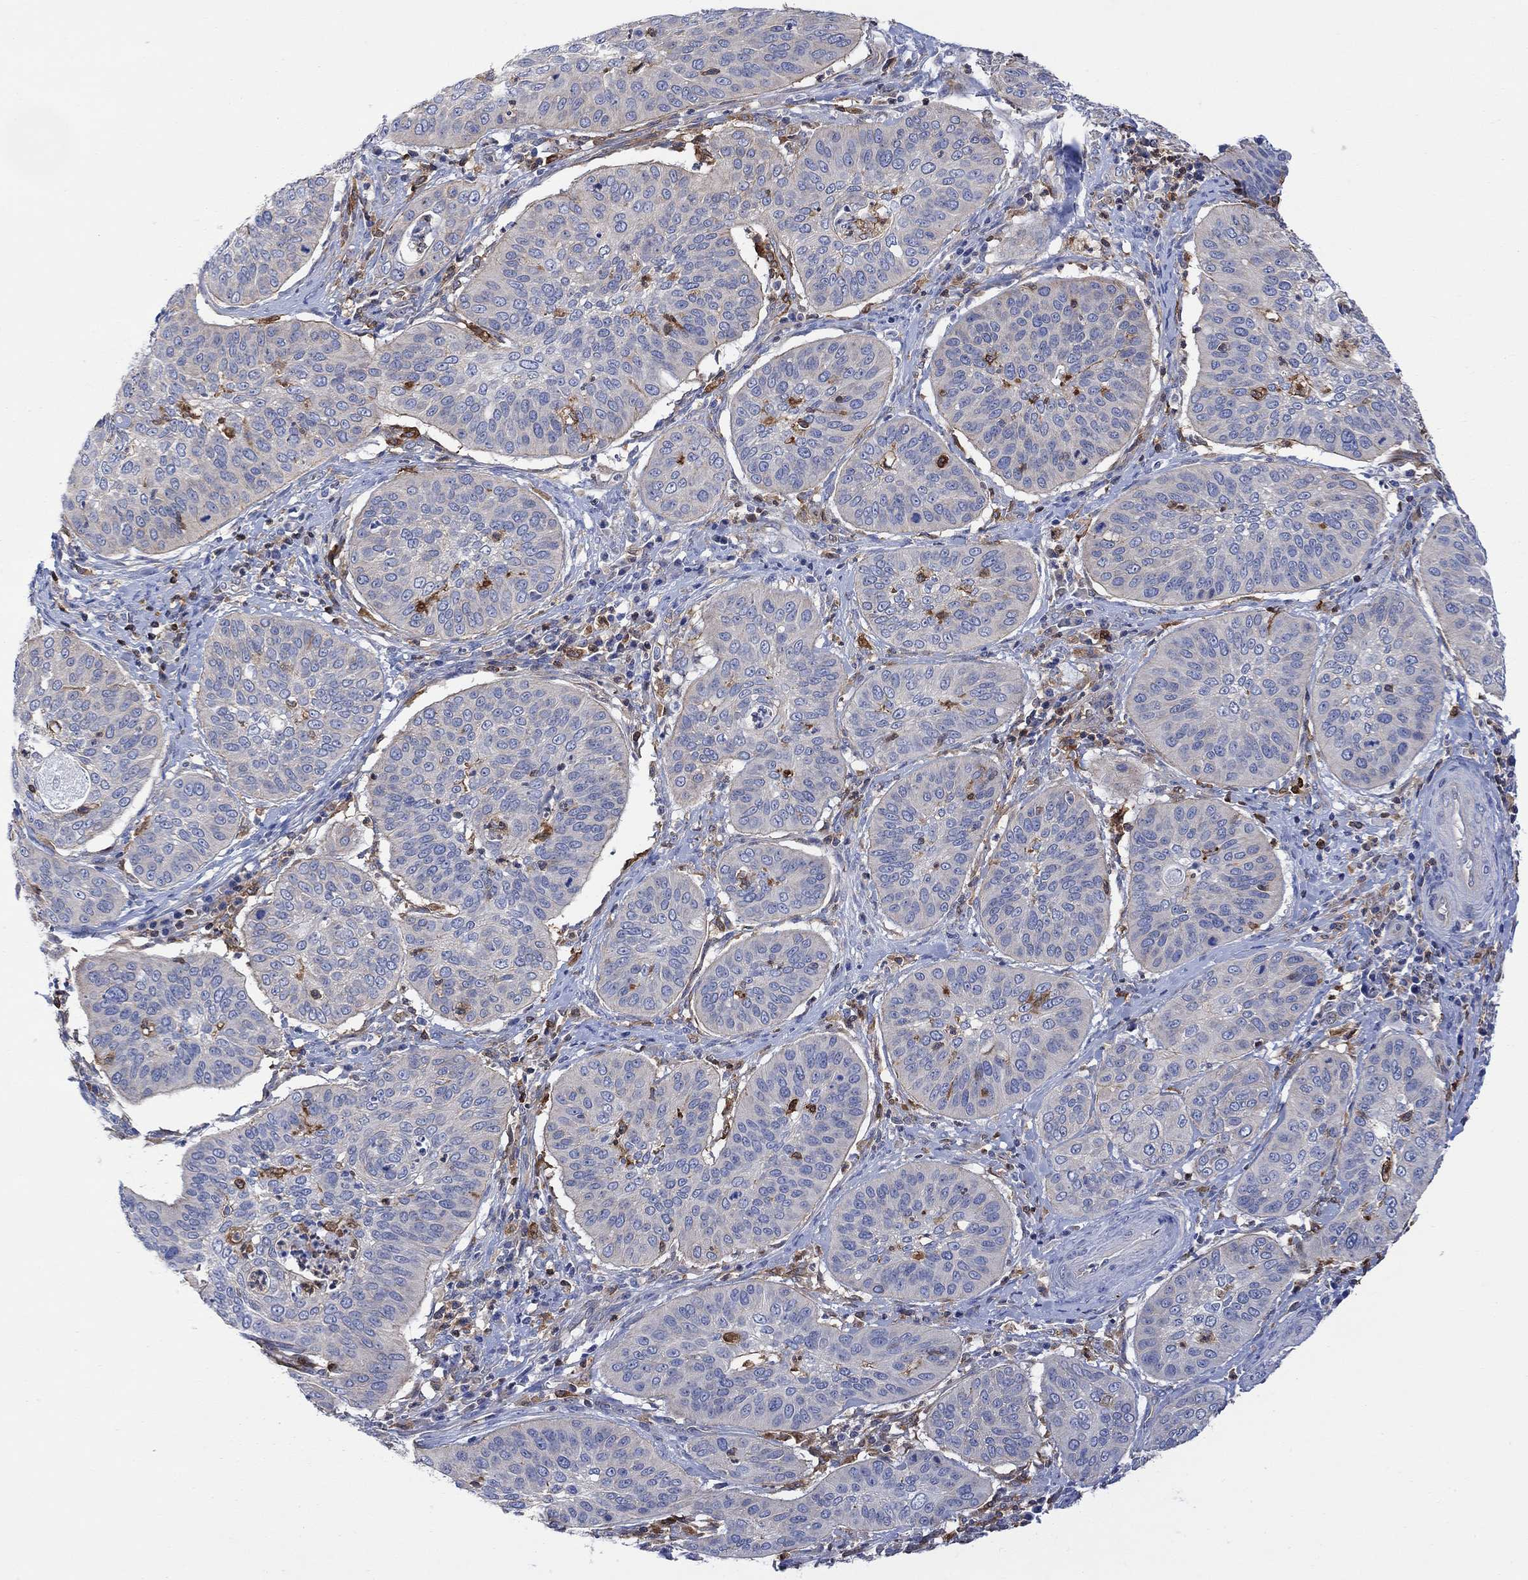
{"staining": {"intensity": "negative", "quantity": "none", "location": "none"}, "tissue": "cervical cancer", "cell_type": "Tumor cells", "image_type": "cancer", "snomed": [{"axis": "morphology", "description": "Normal tissue, NOS"}, {"axis": "morphology", "description": "Squamous cell carcinoma, NOS"}, {"axis": "topography", "description": "Cervix"}], "caption": "High magnification brightfield microscopy of cervical squamous cell carcinoma stained with DAB (3,3'-diaminobenzidine) (brown) and counterstained with hematoxylin (blue): tumor cells show no significant expression. The staining was performed using DAB (3,3'-diaminobenzidine) to visualize the protein expression in brown, while the nuclei were stained in blue with hematoxylin (Magnification: 20x).", "gene": "GBP5", "patient": {"sex": "female", "age": 39}}